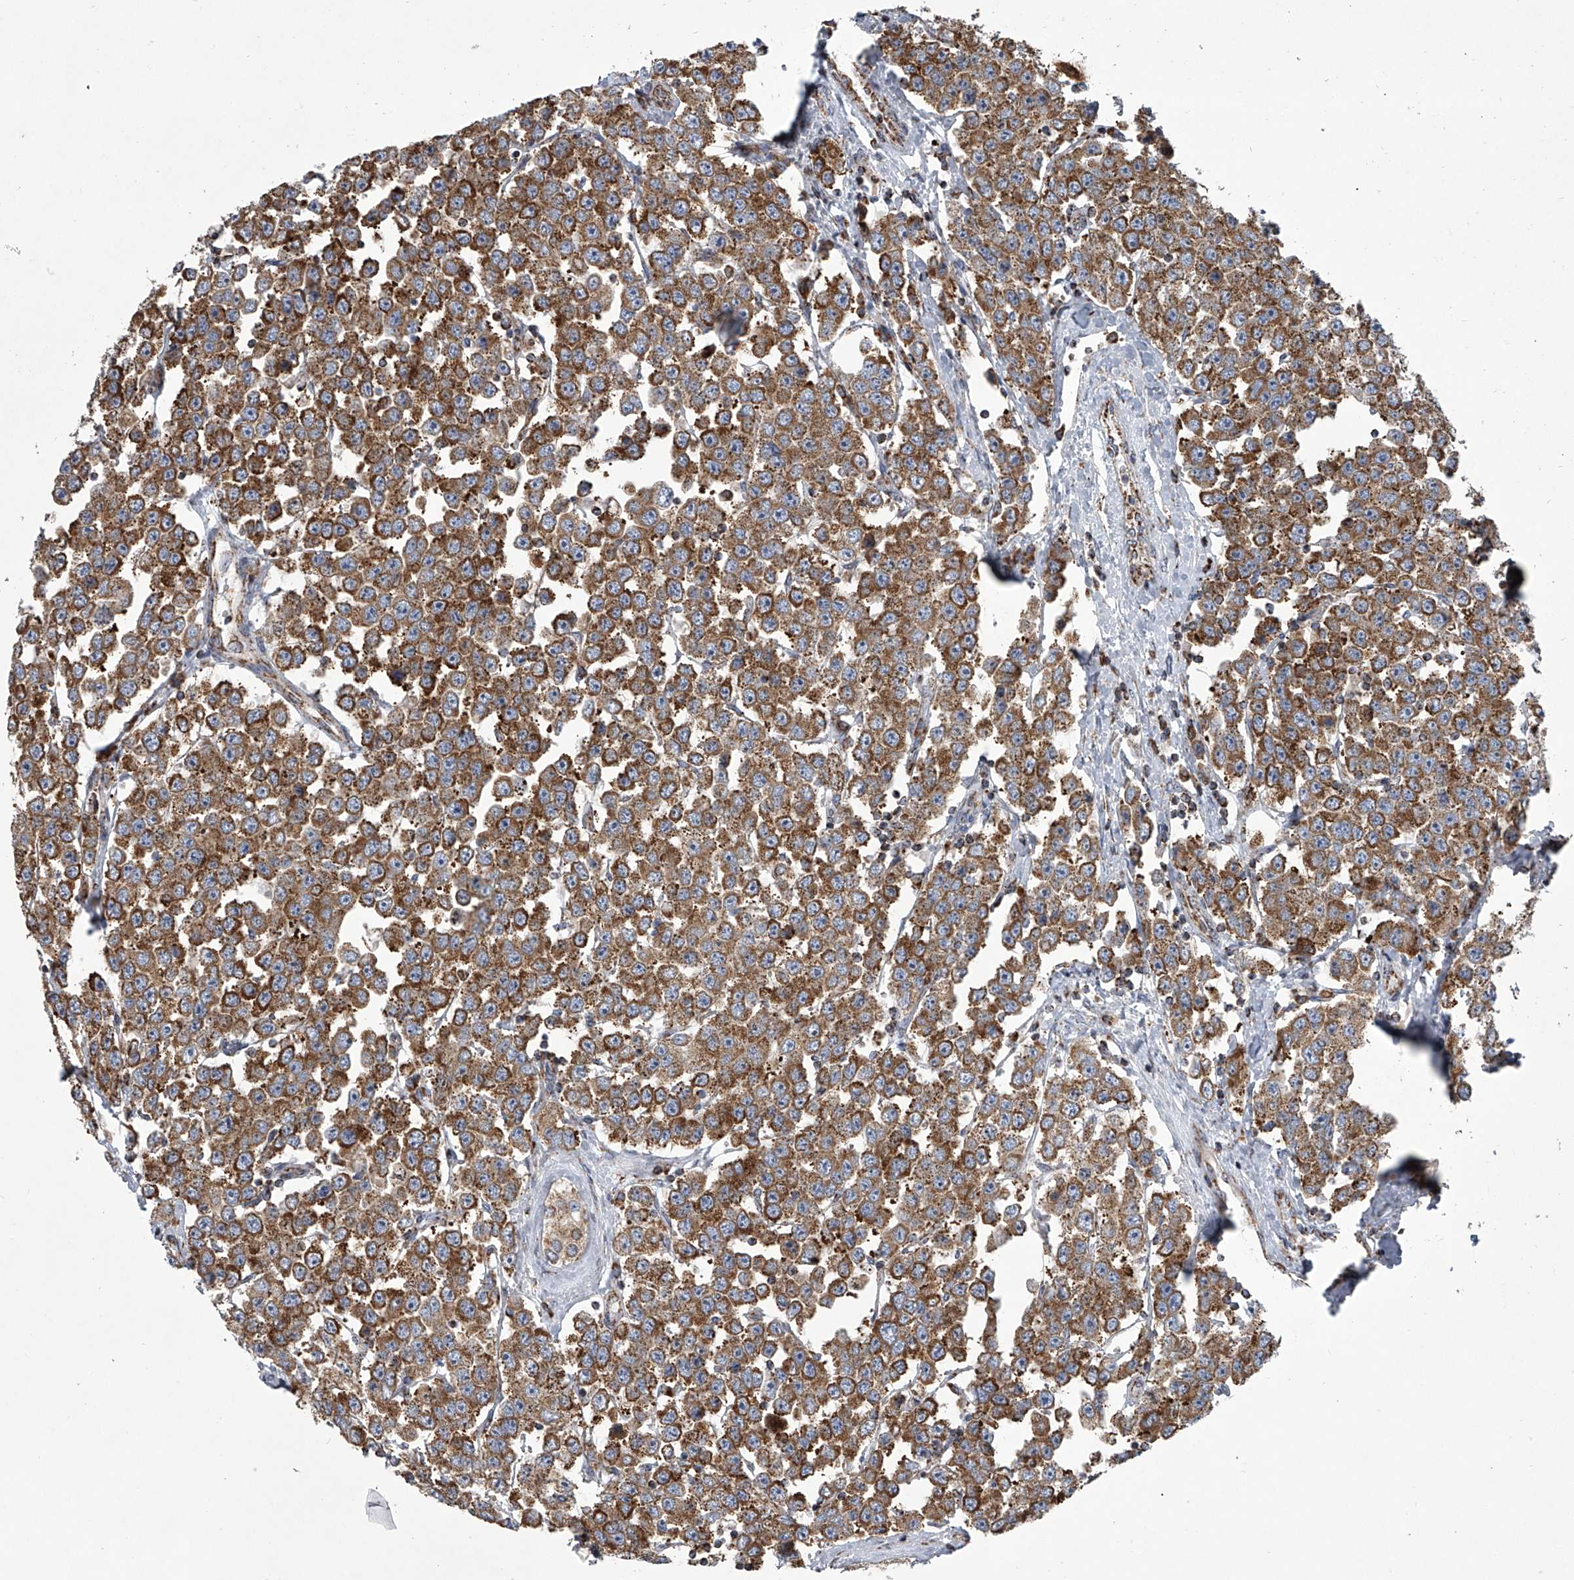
{"staining": {"intensity": "strong", "quantity": ">75%", "location": "cytoplasmic/membranous"}, "tissue": "testis cancer", "cell_type": "Tumor cells", "image_type": "cancer", "snomed": [{"axis": "morphology", "description": "Seminoma, NOS"}, {"axis": "topography", "description": "Testis"}], "caption": "Protein staining exhibits strong cytoplasmic/membranous staining in about >75% of tumor cells in testis seminoma.", "gene": "ZC3H15", "patient": {"sex": "male", "age": 28}}